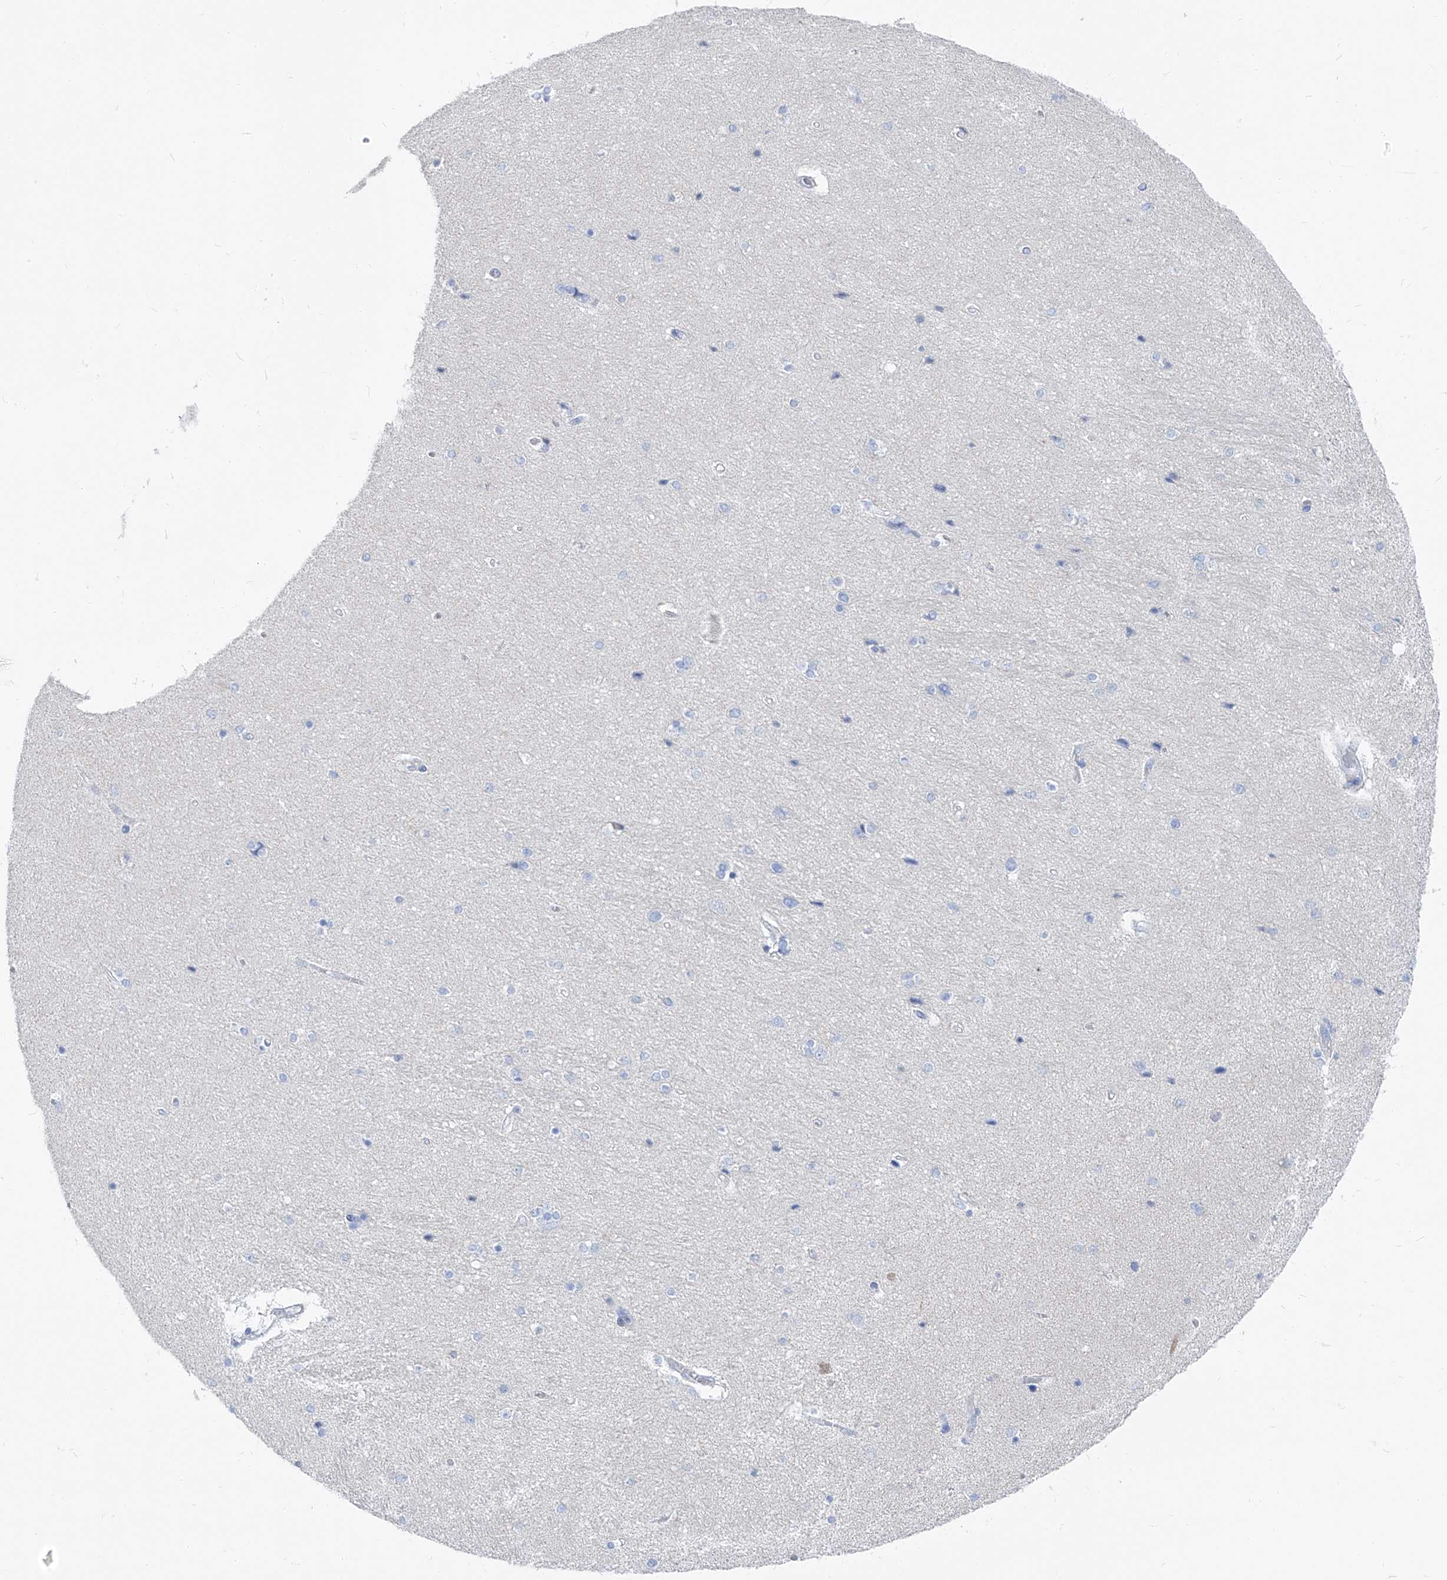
{"staining": {"intensity": "negative", "quantity": "none", "location": "none"}, "tissue": "hippocampus", "cell_type": "Glial cells", "image_type": "normal", "snomed": [{"axis": "morphology", "description": "Normal tissue, NOS"}, {"axis": "topography", "description": "Hippocampus"}], "caption": "DAB (3,3'-diaminobenzidine) immunohistochemical staining of unremarkable hippocampus reveals no significant expression in glial cells.", "gene": "FRS3", "patient": {"sex": "female", "age": 54}}